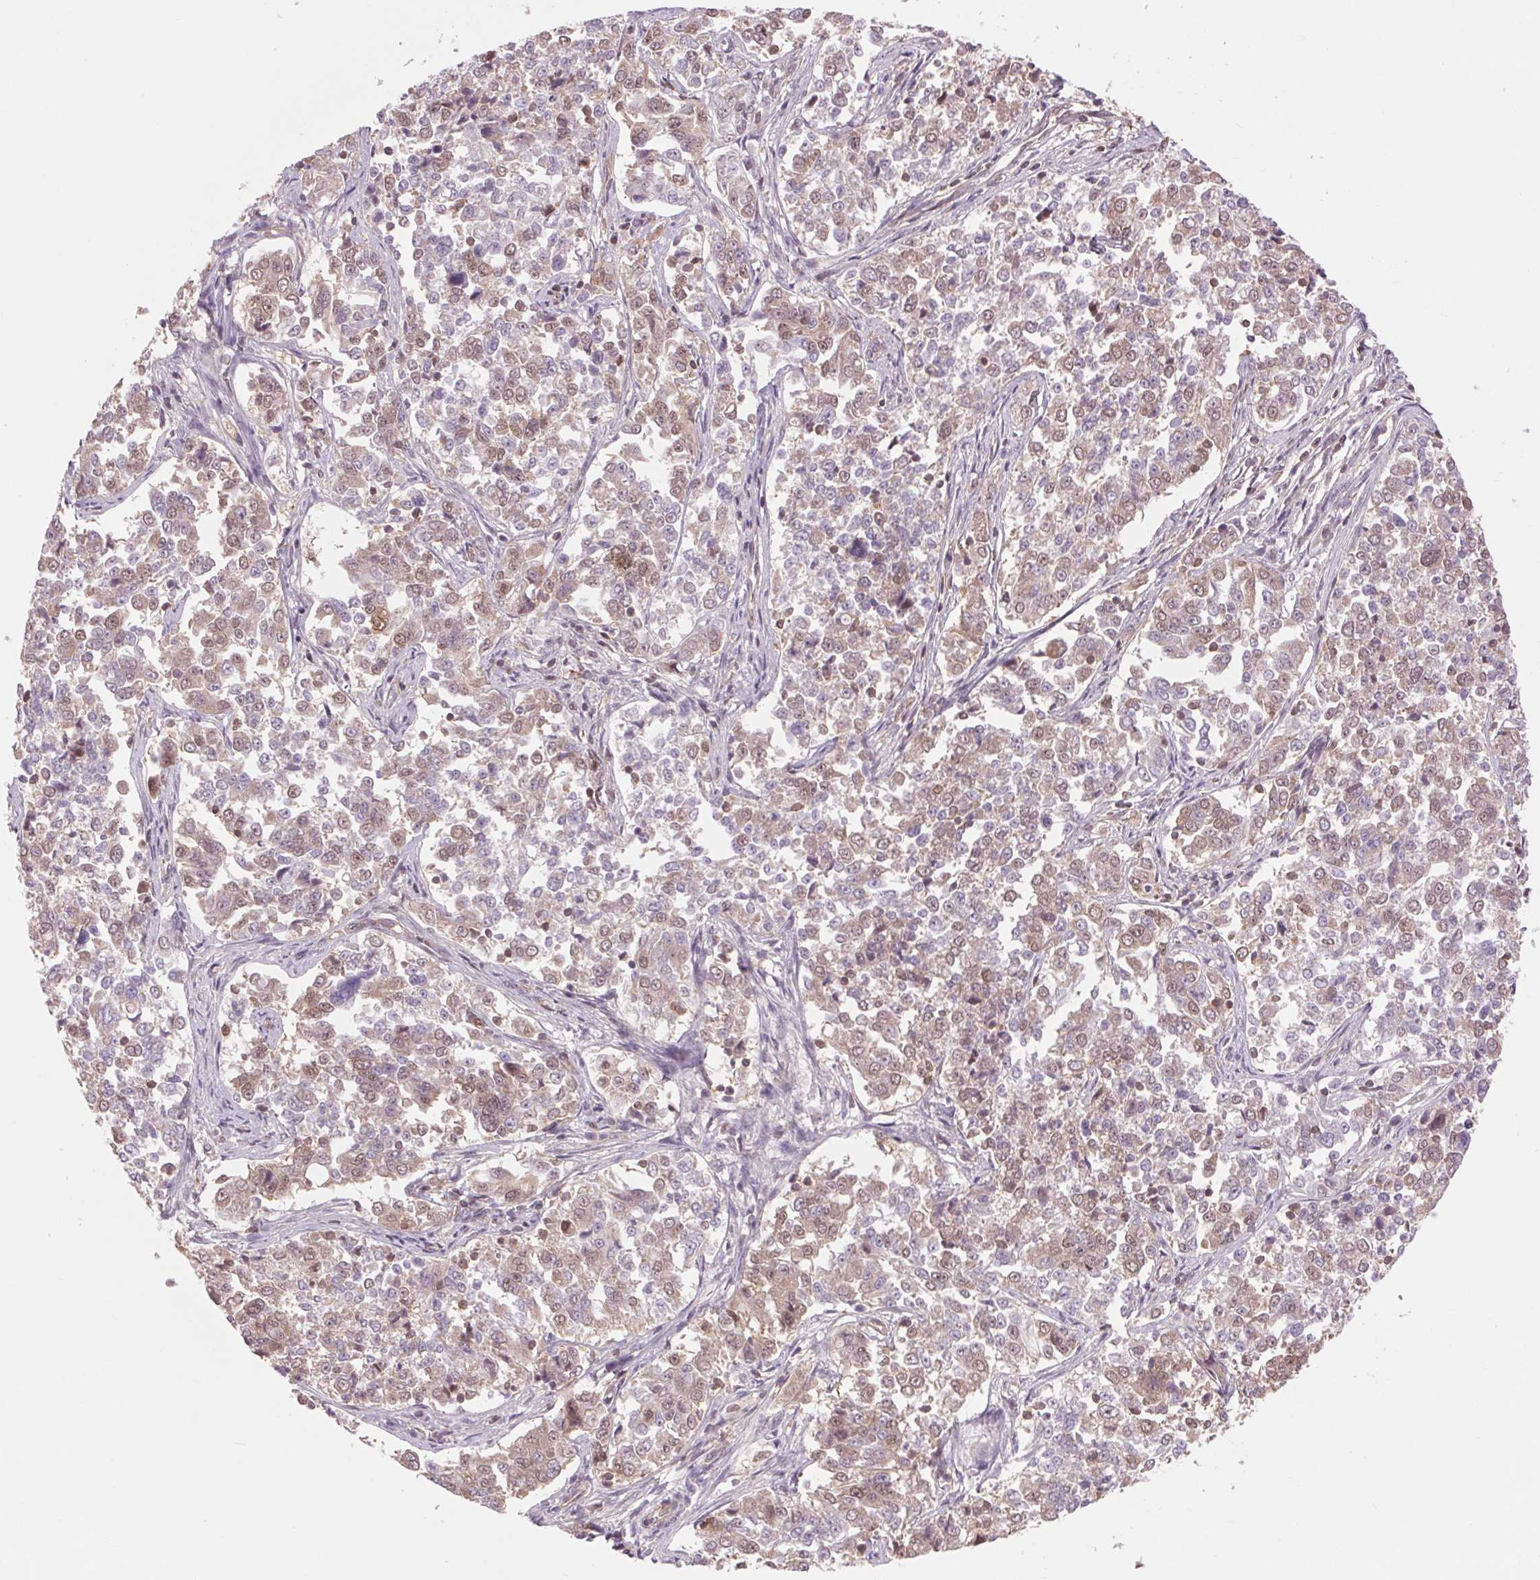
{"staining": {"intensity": "weak", "quantity": "25%-75%", "location": "cytoplasmic/membranous,nuclear"}, "tissue": "endometrial cancer", "cell_type": "Tumor cells", "image_type": "cancer", "snomed": [{"axis": "morphology", "description": "Adenocarcinoma, NOS"}, {"axis": "topography", "description": "Endometrium"}], "caption": "Endometrial cancer tissue reveals weak cytoplasmic/membranous and nuclear expression in about 25%-75% of tumor cells", "gene": "SH3RF2", "patient": {"sex": "female", "age": 43}}